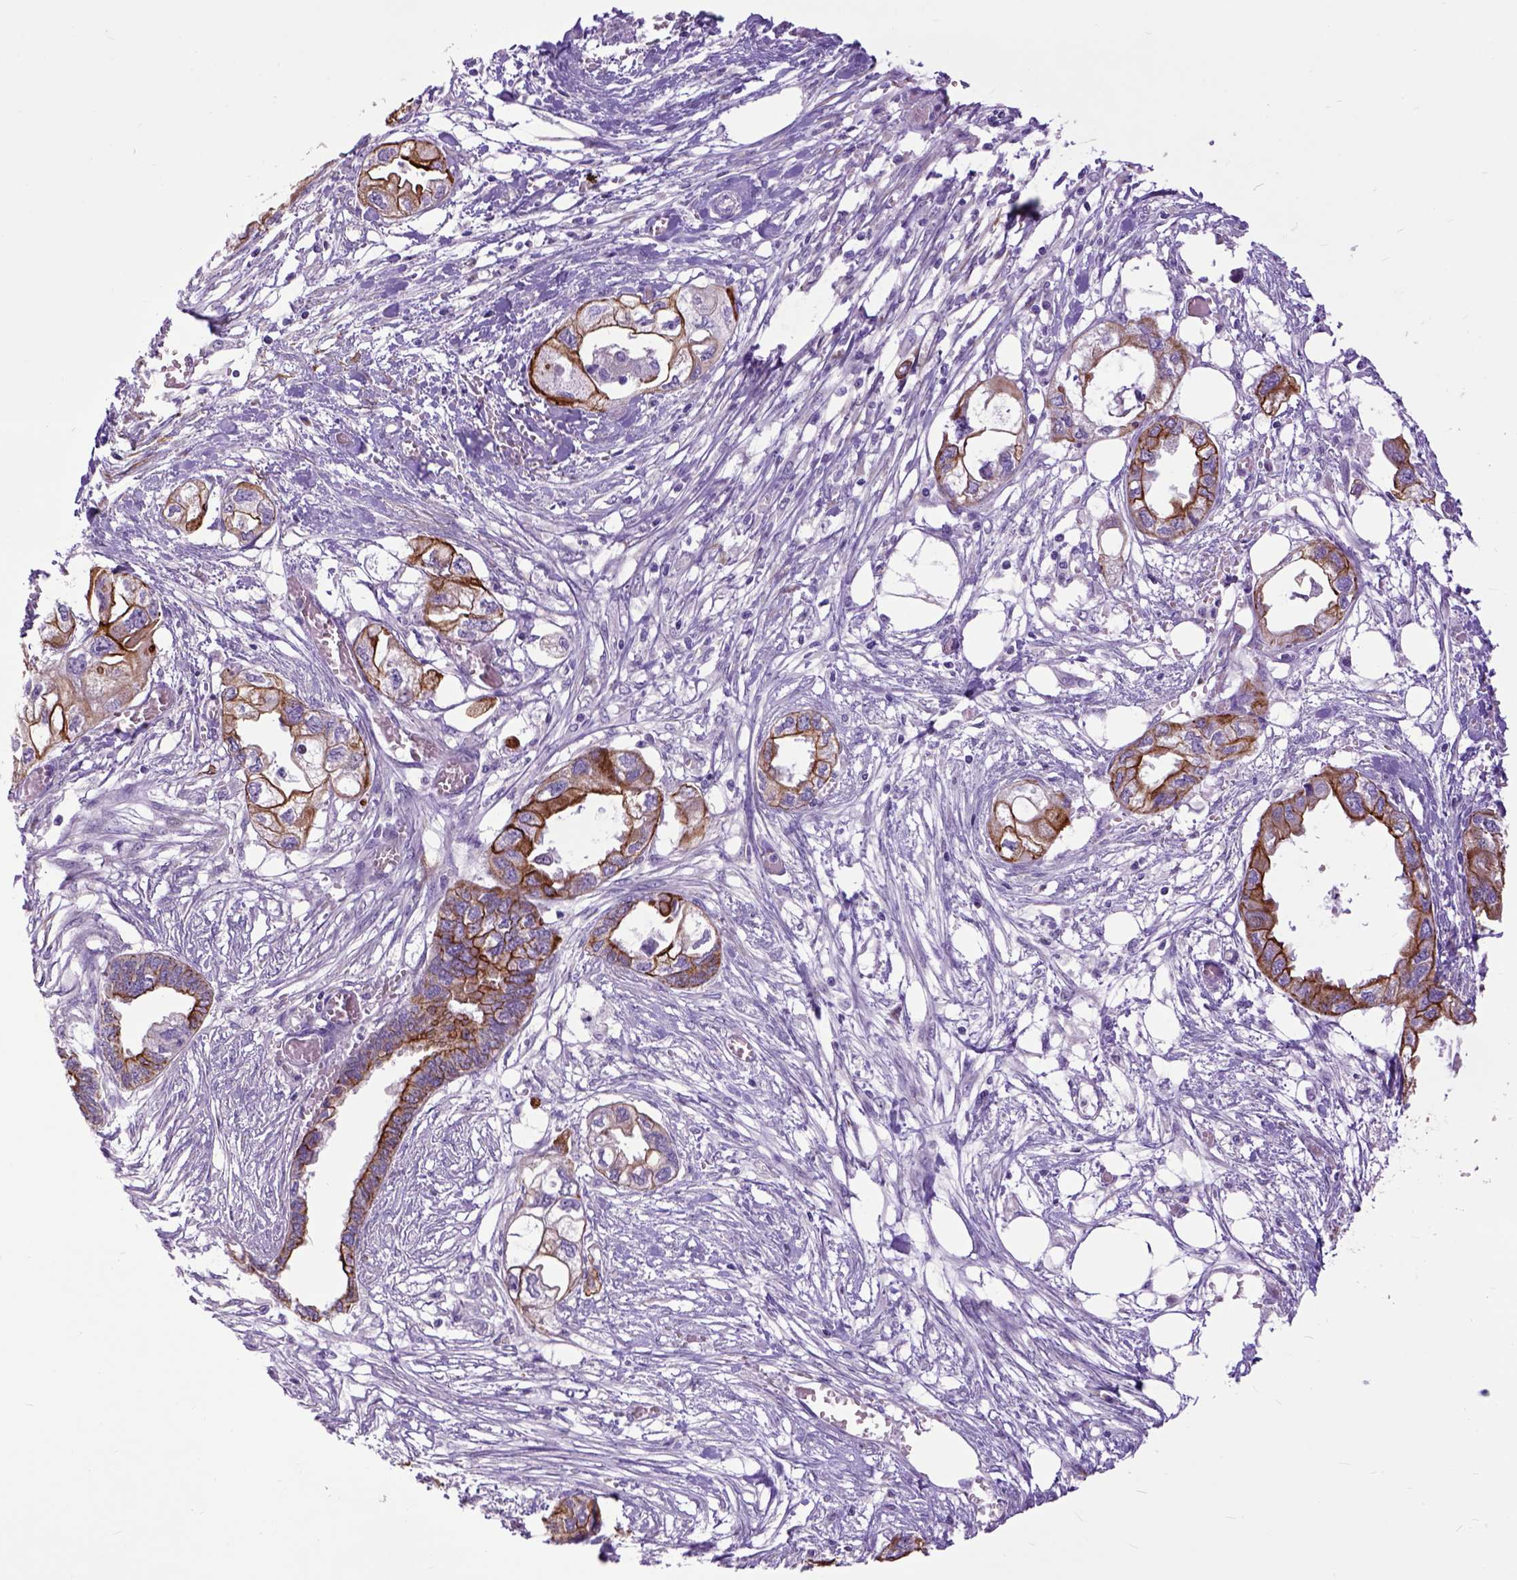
{"staining": {"intensity": "strong", "quantity": "25%-75%", "location": "cytoplasmic/membranous"}, "tissue": "endometrial cancer", "cell_type": "Tumor cells", "image_type": "cancer", "snomed": [{"axis": "morphology", "description": "Adenocarcinoma, NOS"}, {"axis": "morphology", "description": "Adenocarcinoma, metastatic, NOS"}, {"axis": "topography", "description": "Adipose tissue"}, {"axis": "topography", "description": "Endometrium"}], "caption": "A high-resolution image shows immunohistochemistry (IHC) staining of endometrial cancer (adenocarcinoma), which demonstrates strong cytoplasmic/membranous staining in approximately 25%-75% of tumor cells. Ihc stains the protein of interest in brown and the nuclei are stained blue.", "gene": "RAB25", "patient": {"sex": "female", "age": 67}}